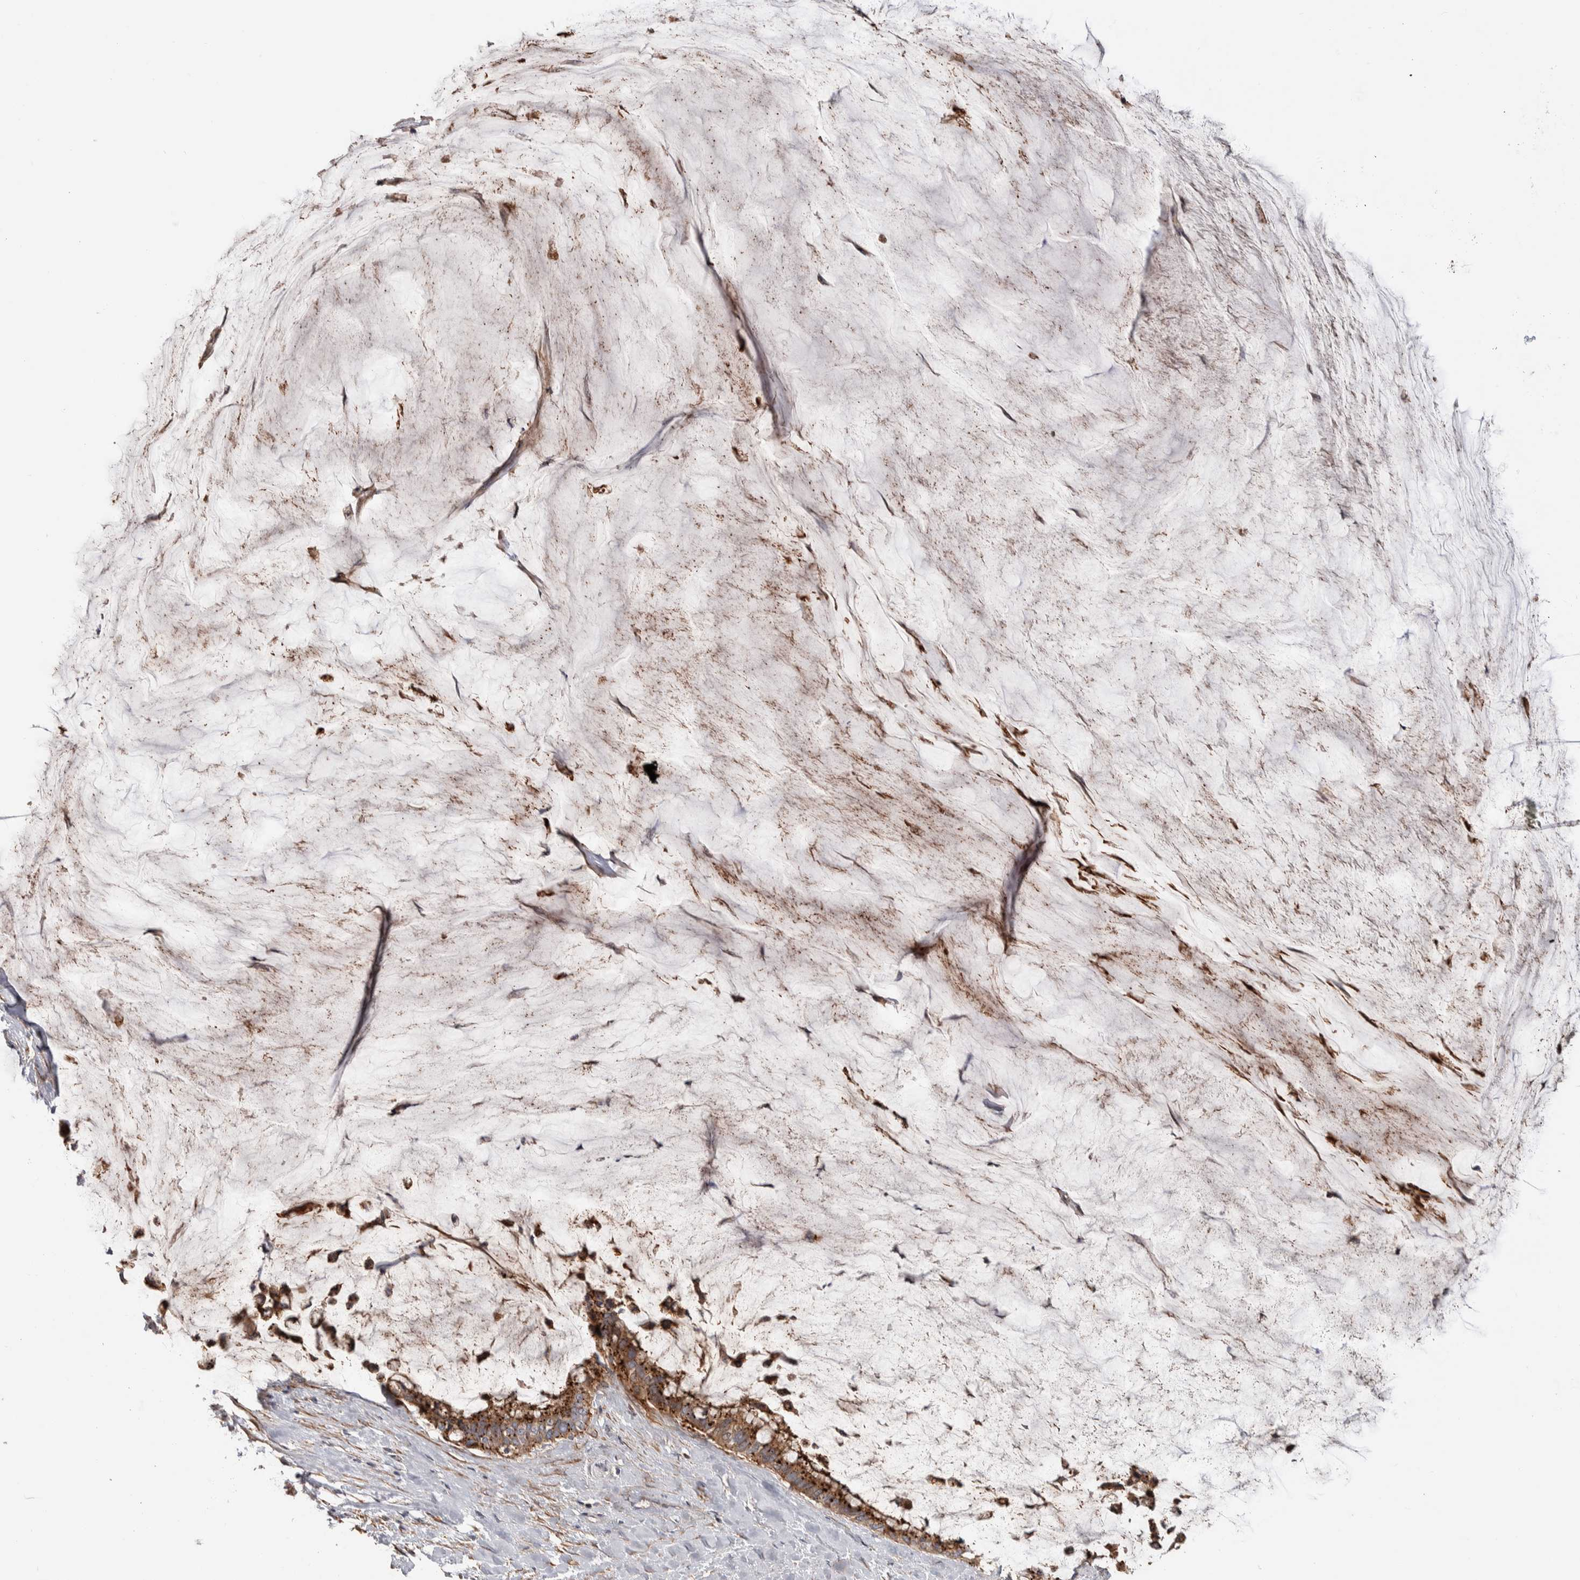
{"staining": {"intensity": "strong", "quantity": ">75%", "location": "cytoplasmic/membranous"}, "tissue": "pancreatic cancer", "cell_type": "Tumor cells", "image_type": "cancer", "snomed": [{"axis": "morphology", "description": "Adenocarcinoma, NOS"}, {"axis": "topography", "description": "Pancreas"}], "caption": "A micrograph of human pancreatic cancer (adenocarcinoma) stained for a protein exhibits strong cytoplasmic/membranous brown staining in tumor cells. (brown staining indicates protein expression, while blue staining denotes nuclei).", "gene": "CHMP4C", "patient": {"sex": "male", "age": 41}}